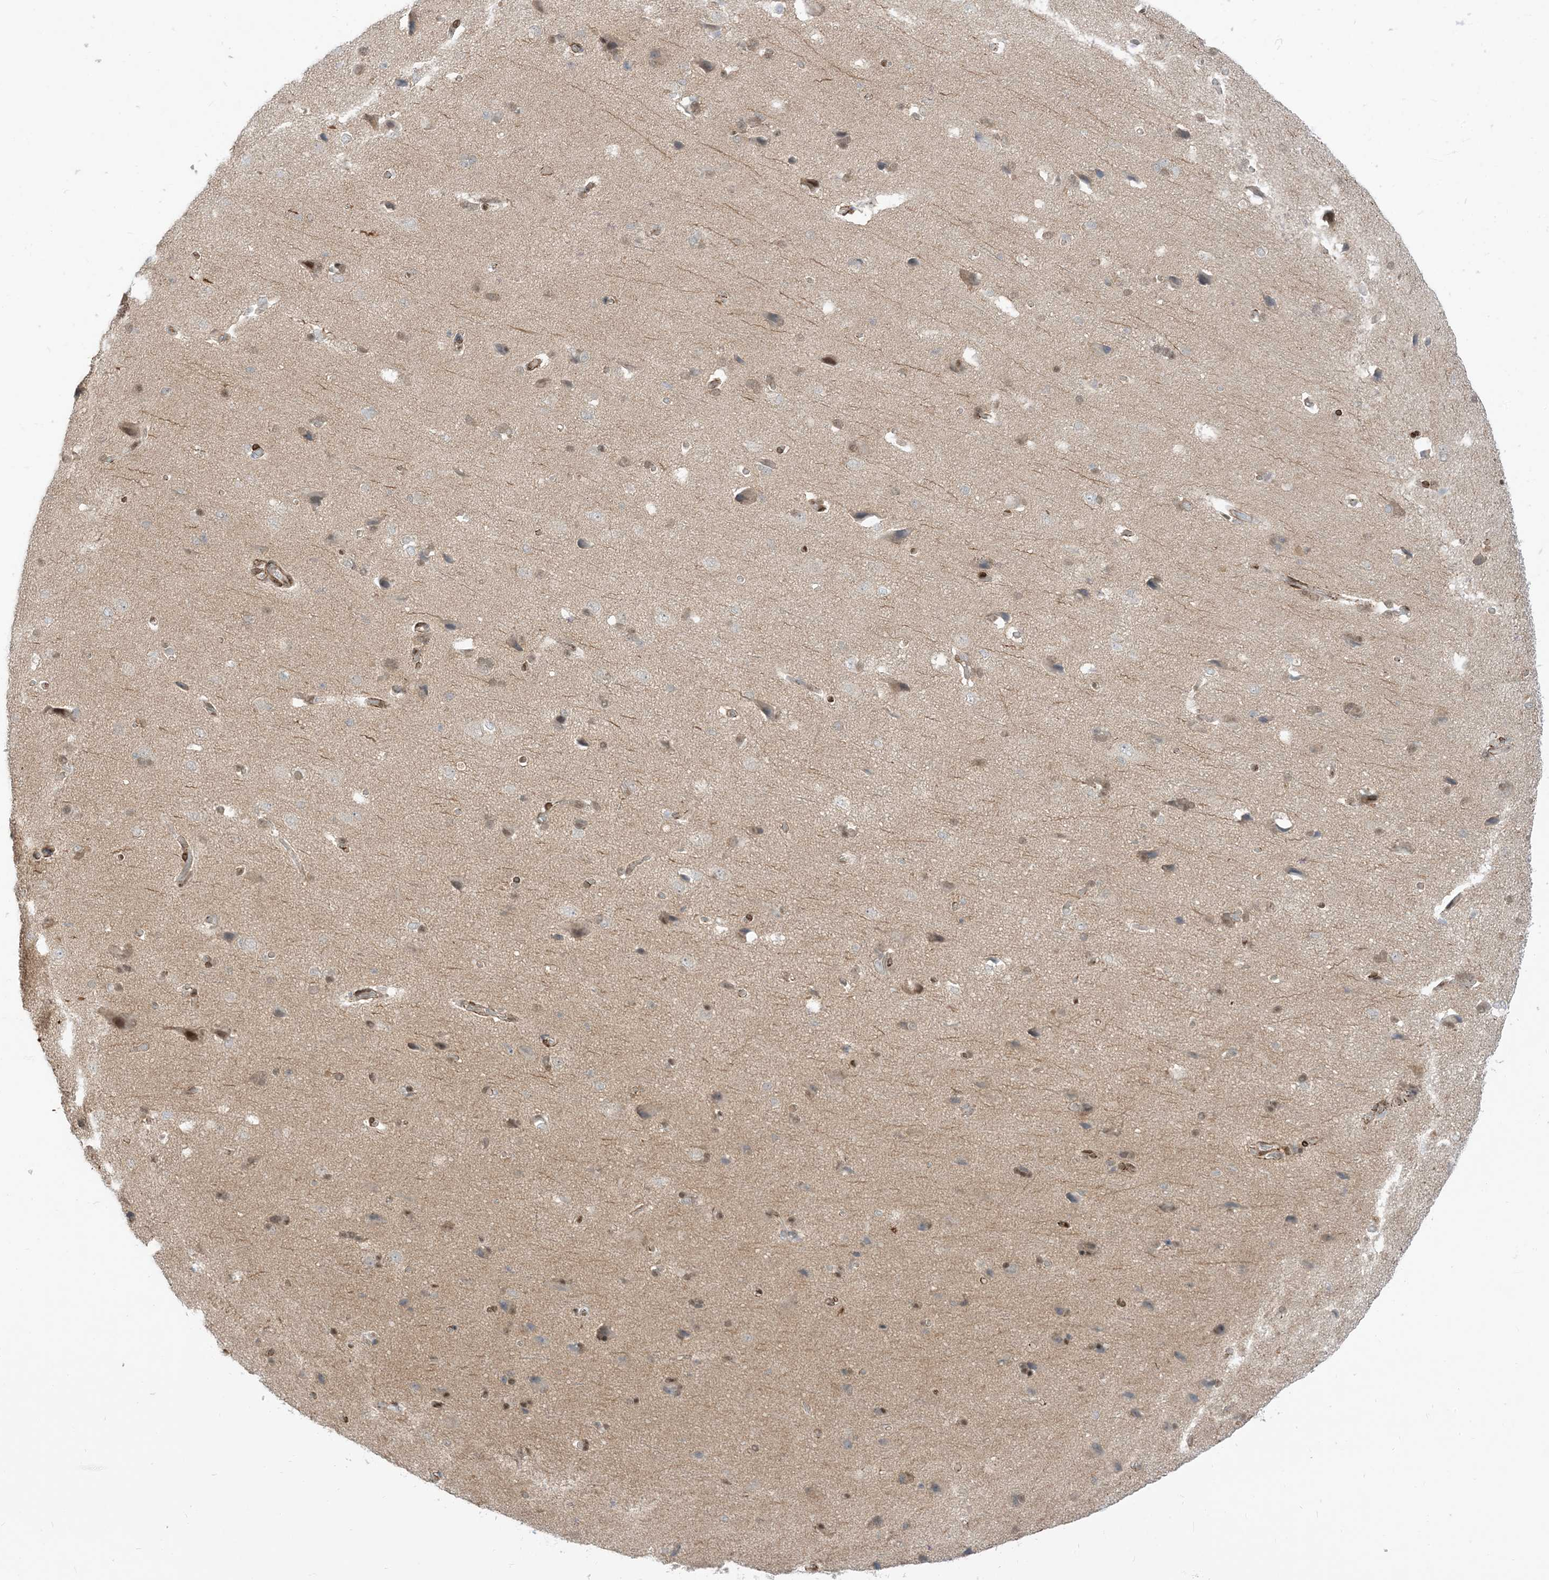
{"staining": {"intensity": "moderate", "quantity": "25%-75%", "location": "cytoplasmic/membranous"}, "tissue": "cerebral cortex", "cell_type": "Endothelial cells", "image_type": "normal", "snomed": [{"axis": "morphology", "description": "Normal tissue, NOS"}, {"axis": "topography", "description": "Cerebral cortex"}], "caption": "Immunohistochemical staining of normal human cerebral cortex displays medium levels of moderate cytoplasmic/membranous expression in about 25%-75% of endothelial cells. The staining was performed using DAB (3,3'-diaminobenzidine), with brown indicating positive protein expression. Nuclei are stained blue with hematoxylin.", "gene": "RIN1", "patient": {"sex": "male", "age": 62}}